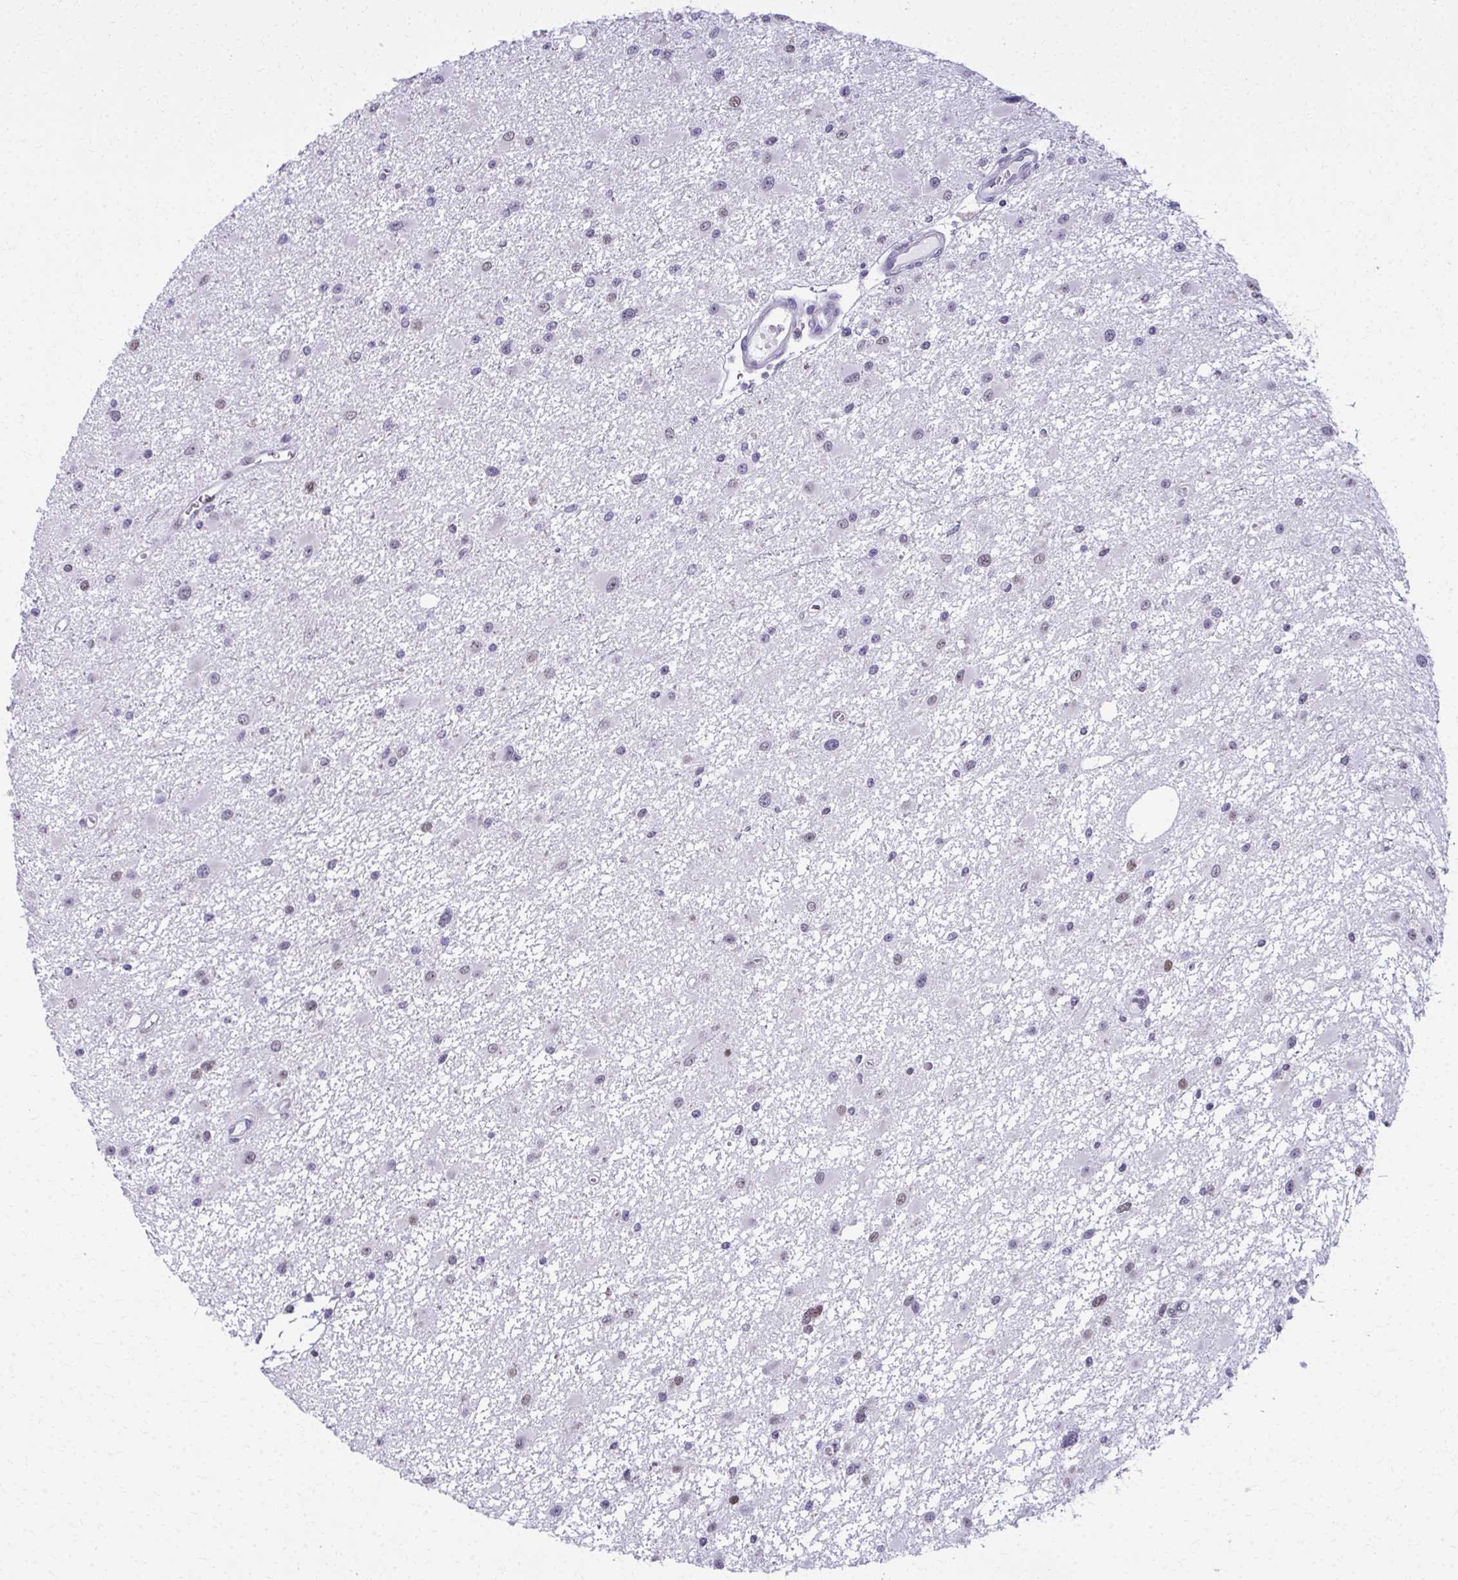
{"staining": {"intensity": "moderate", "quantity": "25%-75%", "location": "nuclear"}, "tissue": "glioma", "cell_type": "Tumor cells", "image_type": "cancer", "snomed": [{"axis": "morphology", "description": "Glioma, malignant, High grade"}, {"axis": "topography", "description": "Brain"}], "caption": "IHC (DAB) staining of human glioma shows moderate nuclear protein expression in approximately 25%-75% of tumor cells. (brown staining indicates protein expression, while blue staining denotes nuclei).", "gene": "SCLY", "patient": {"sex": "male", "age": 54}}